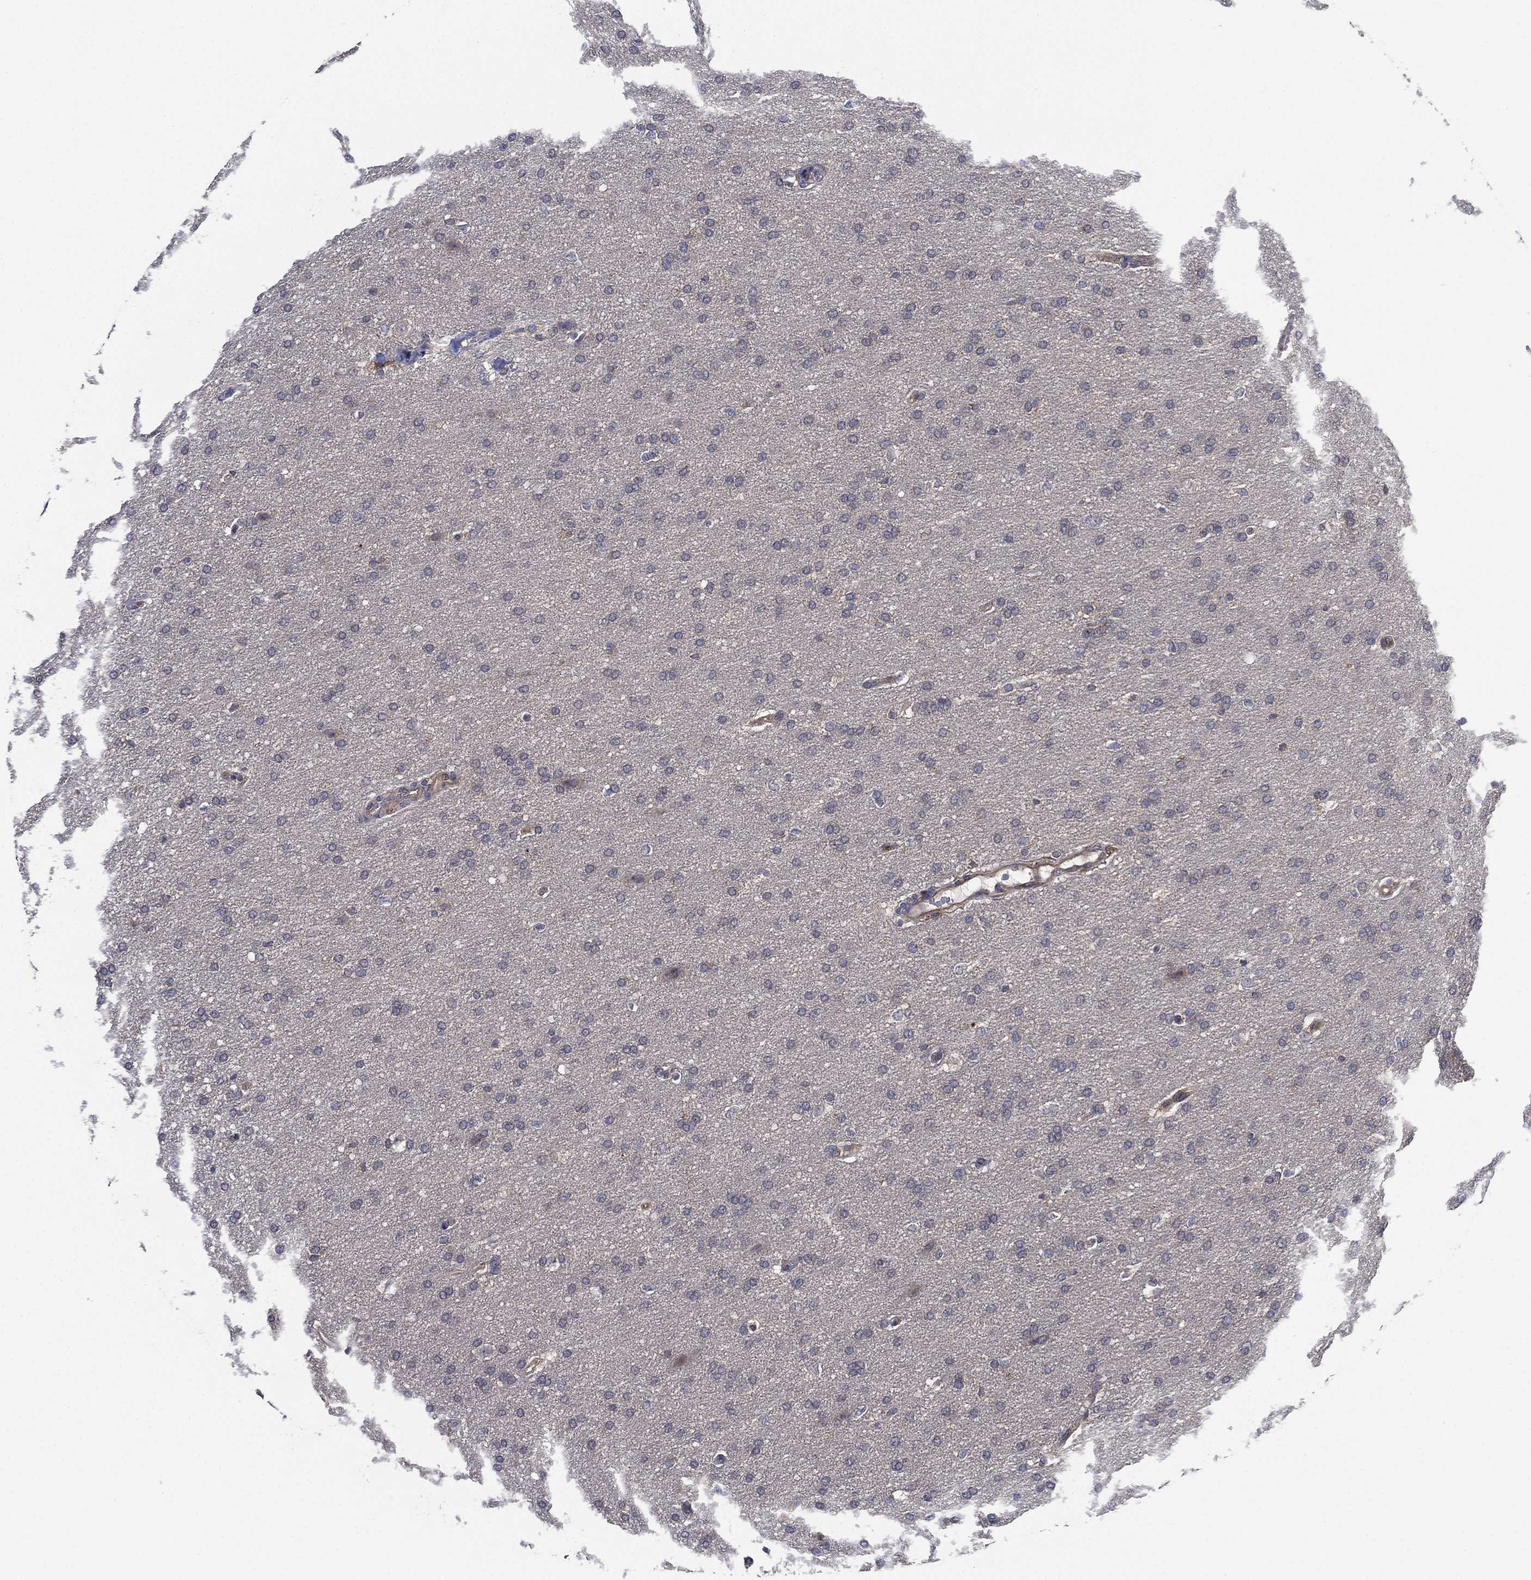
{"staining": {"intensity": "negative", "quantity": "none", "location": "none"}, "tissue": "glioma", "cell_type": "Tumor cells", "image_type": "cancer", "snomed": [{"axis": "morphology", "description": "Glioma, malignant, Low grade"}, {"axis": "topography", "description": "Brain"}], "caption": "Tumor cells show no significant protein expression in malignant glioma (low-grade).", "gene": "FES", "patient": {"sex": "female", "age": 37}}